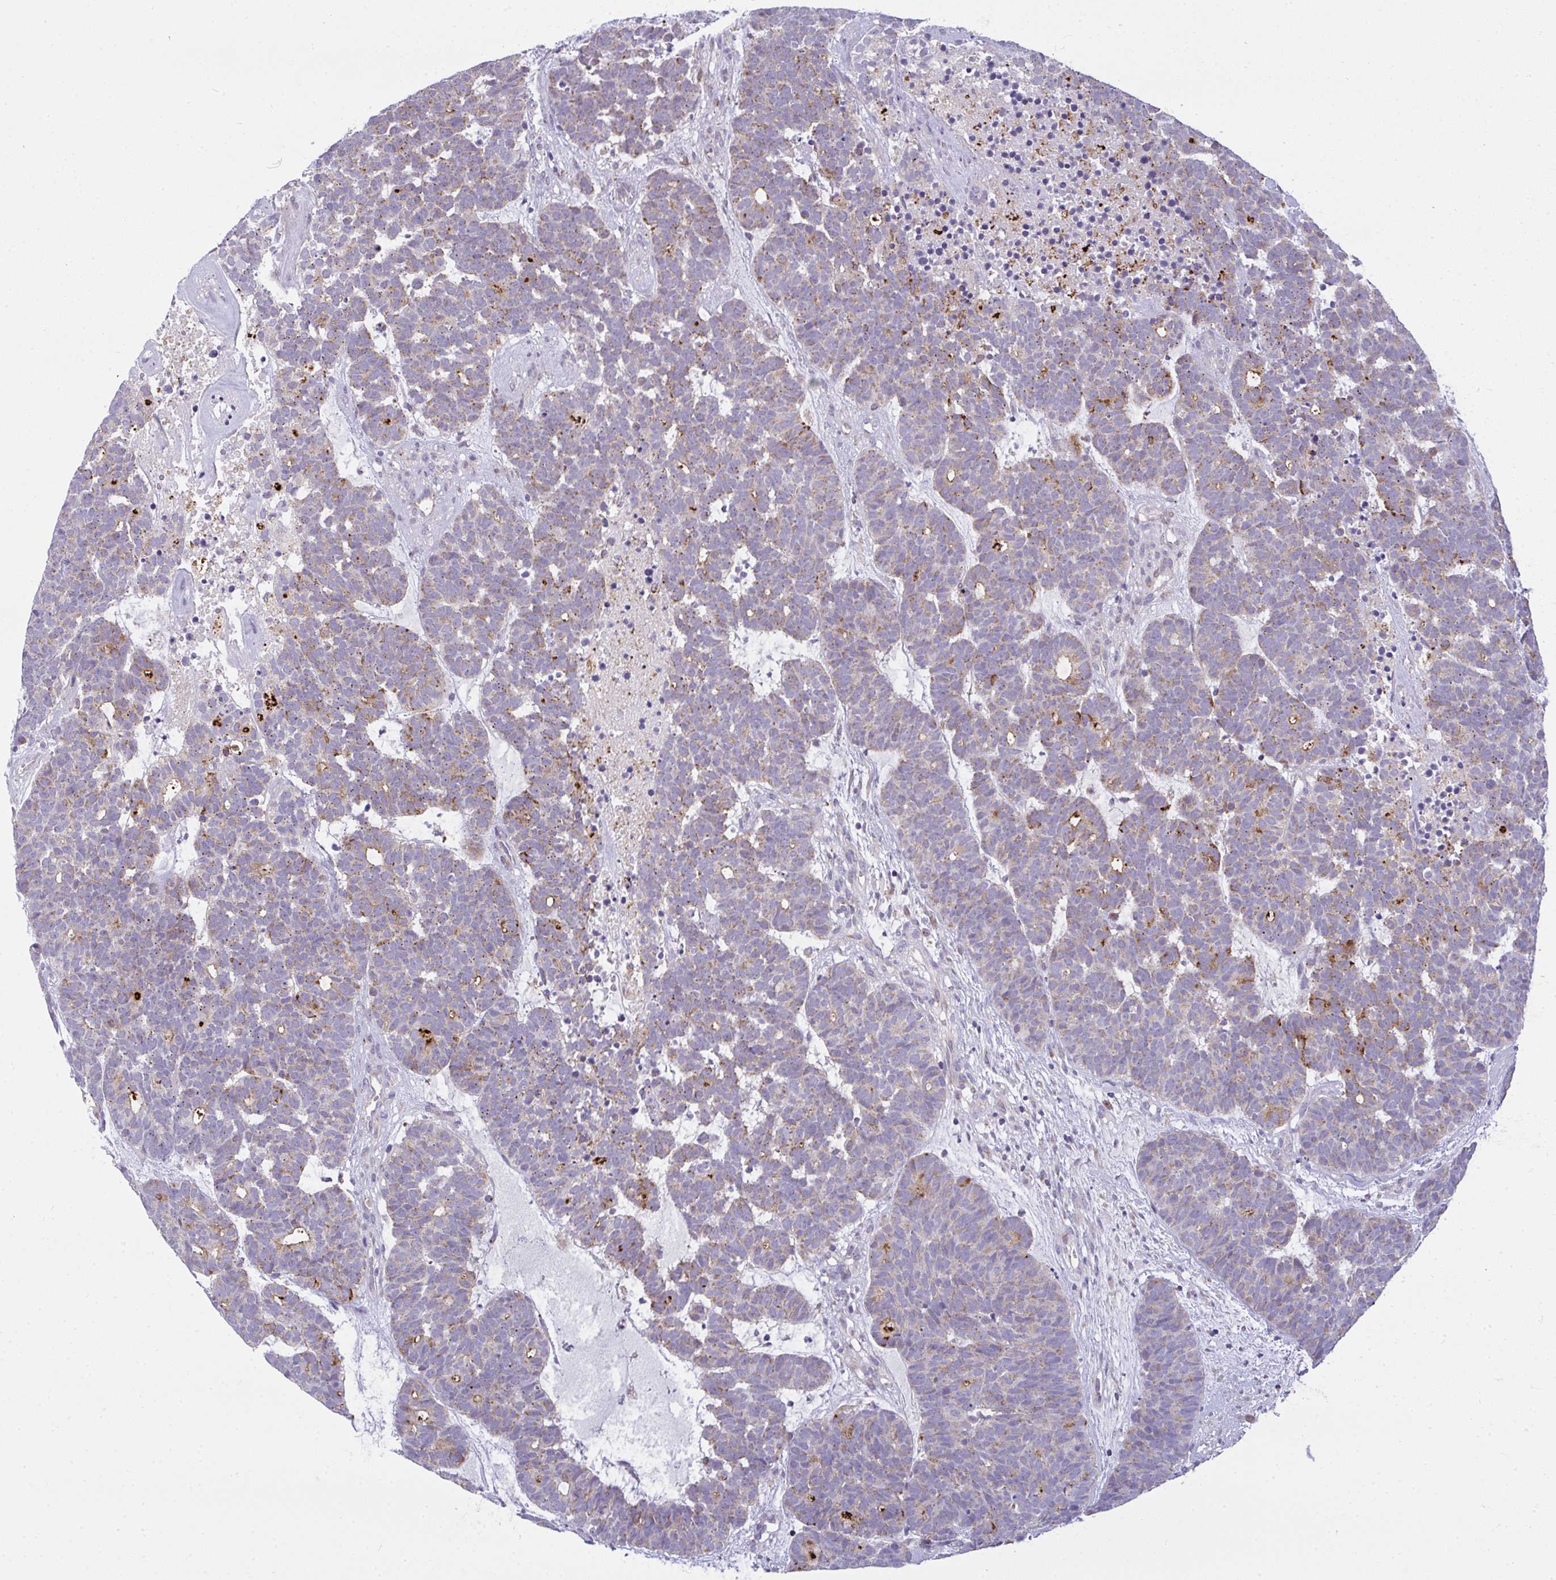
{"staining": {"intensity": "moderate", "quantity": "<25%", "location": "cytoplasmic/membranous"}, "tissue": "head and neck cancer", "cell_type": "Tumor cells", "image_type": "cancer", "snomed": [{"axis": "morphology", "description": "Adenocarcinoma, NOS"}, {"axis": "topography", "description": "Head-Neck"}], "caption": "A photomicrograph showing moderate cytoplasmic/membranous staining in about <25% of tumor cells in head and neck cancer, as visualized by brown immunohistochemical staining.", "gene": "SRRM4", "patient": {"sex": "female", "age": 81}}